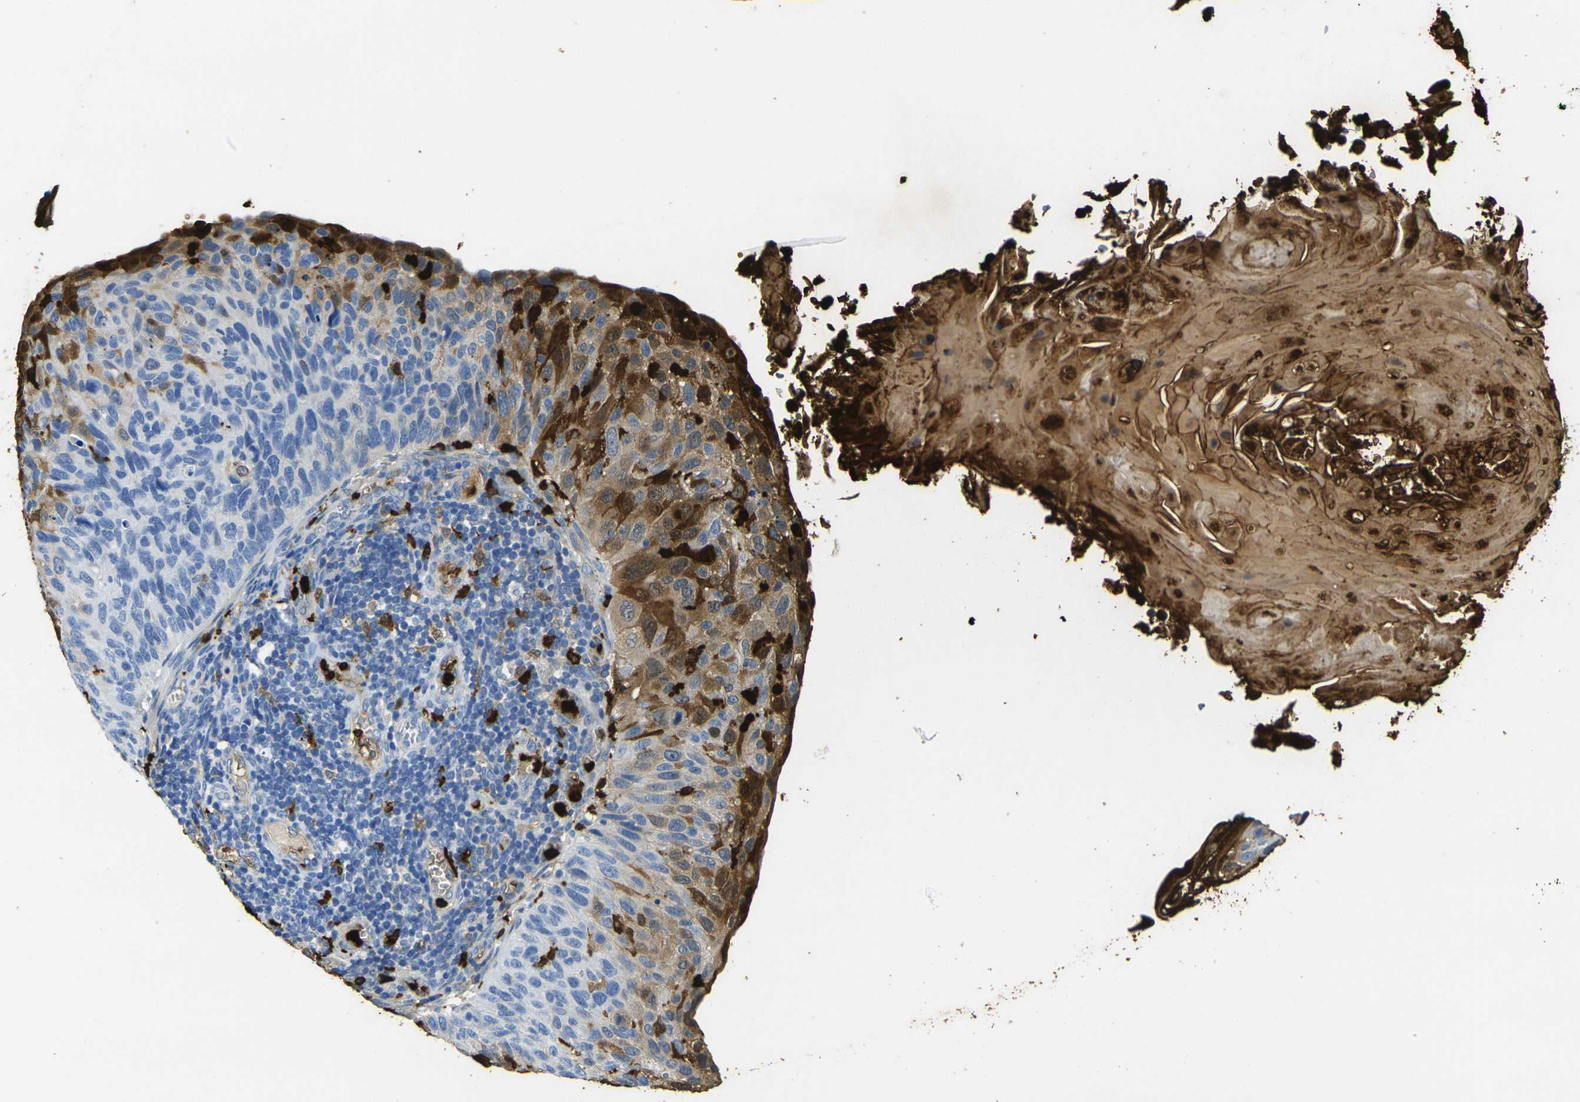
{"staining": {"intensity": "strong", "quantity": "25%-75%", "location": "cytoplasmic/membranous,nuclear"}, "tissue": "cervical cancer", "cell_type": "Tumor cells", "image_type": "cancer", "snomed": [{"axis": "morphology", "description": "Squamous cell carcinoma, NOS"}, {"axis": "topography", "description": "Cervix"}], "caption": "Protein analysis of squamous cell carcinoma (cervical) tissue exhibits strong cytoplasmic/membranous and nuclear staining in about 25%-75% of tumor cells.", "gene": "S100A9", "patient": {"sex": "female", "age": 70}}